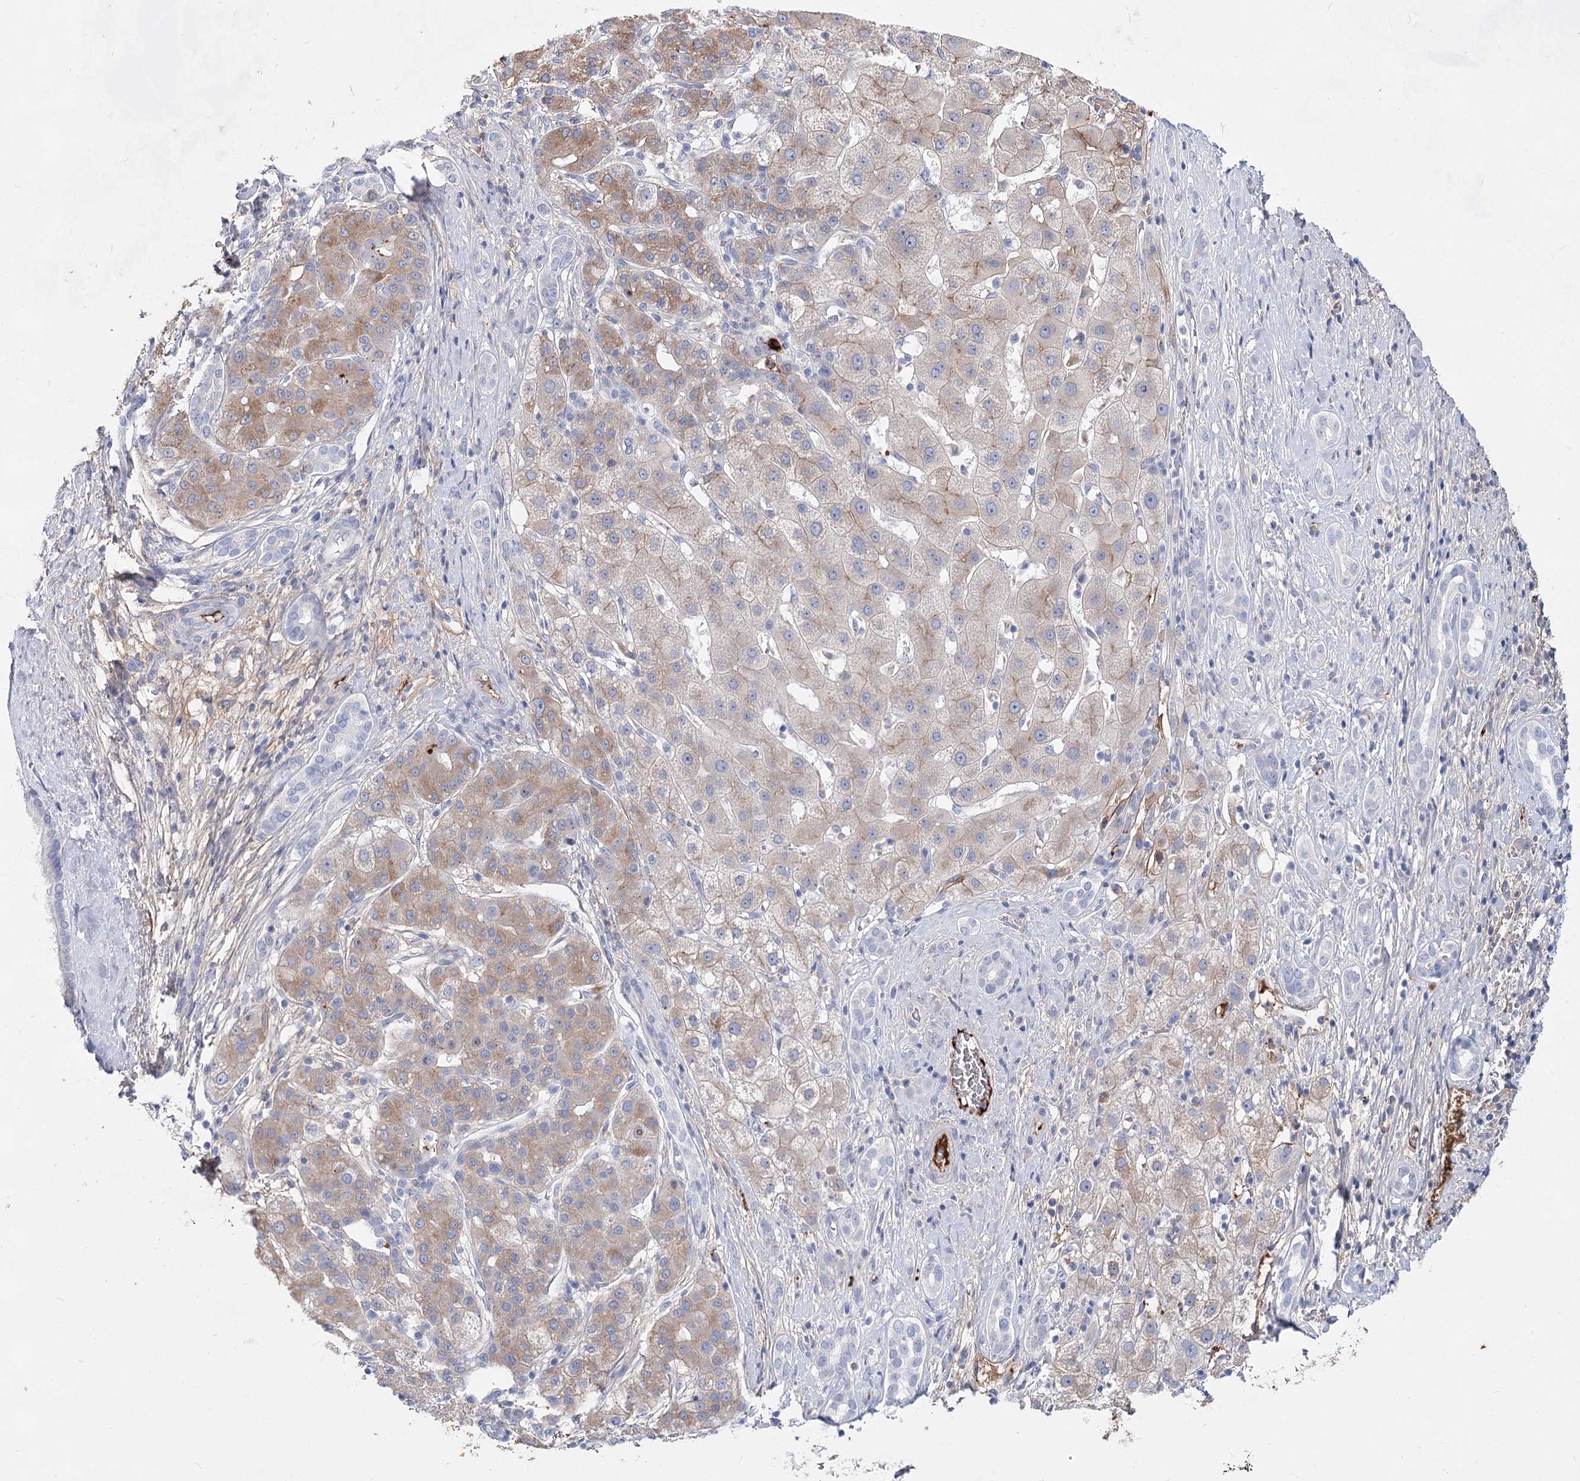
{"staining": {"intensity": "weak", "quantity": "25%-75%", "location": "cytoplasmic/membranous"}, "tissue": "liver cancer", "cell_type": "Tumor cells", "image_type": "cancer", "snomed": [{"axis": "morphology", "description": "Carcinoma, Hepatocellular, NOS"}, {"axis": "topography", "description": "Liver"}], "caption": "Liver hepatocellular carcinoma stained with a protein marker demonstrates weak staining in tumor cells.", "gene": "TASOR2", "patient": {"sex": "male", "age": 65}}